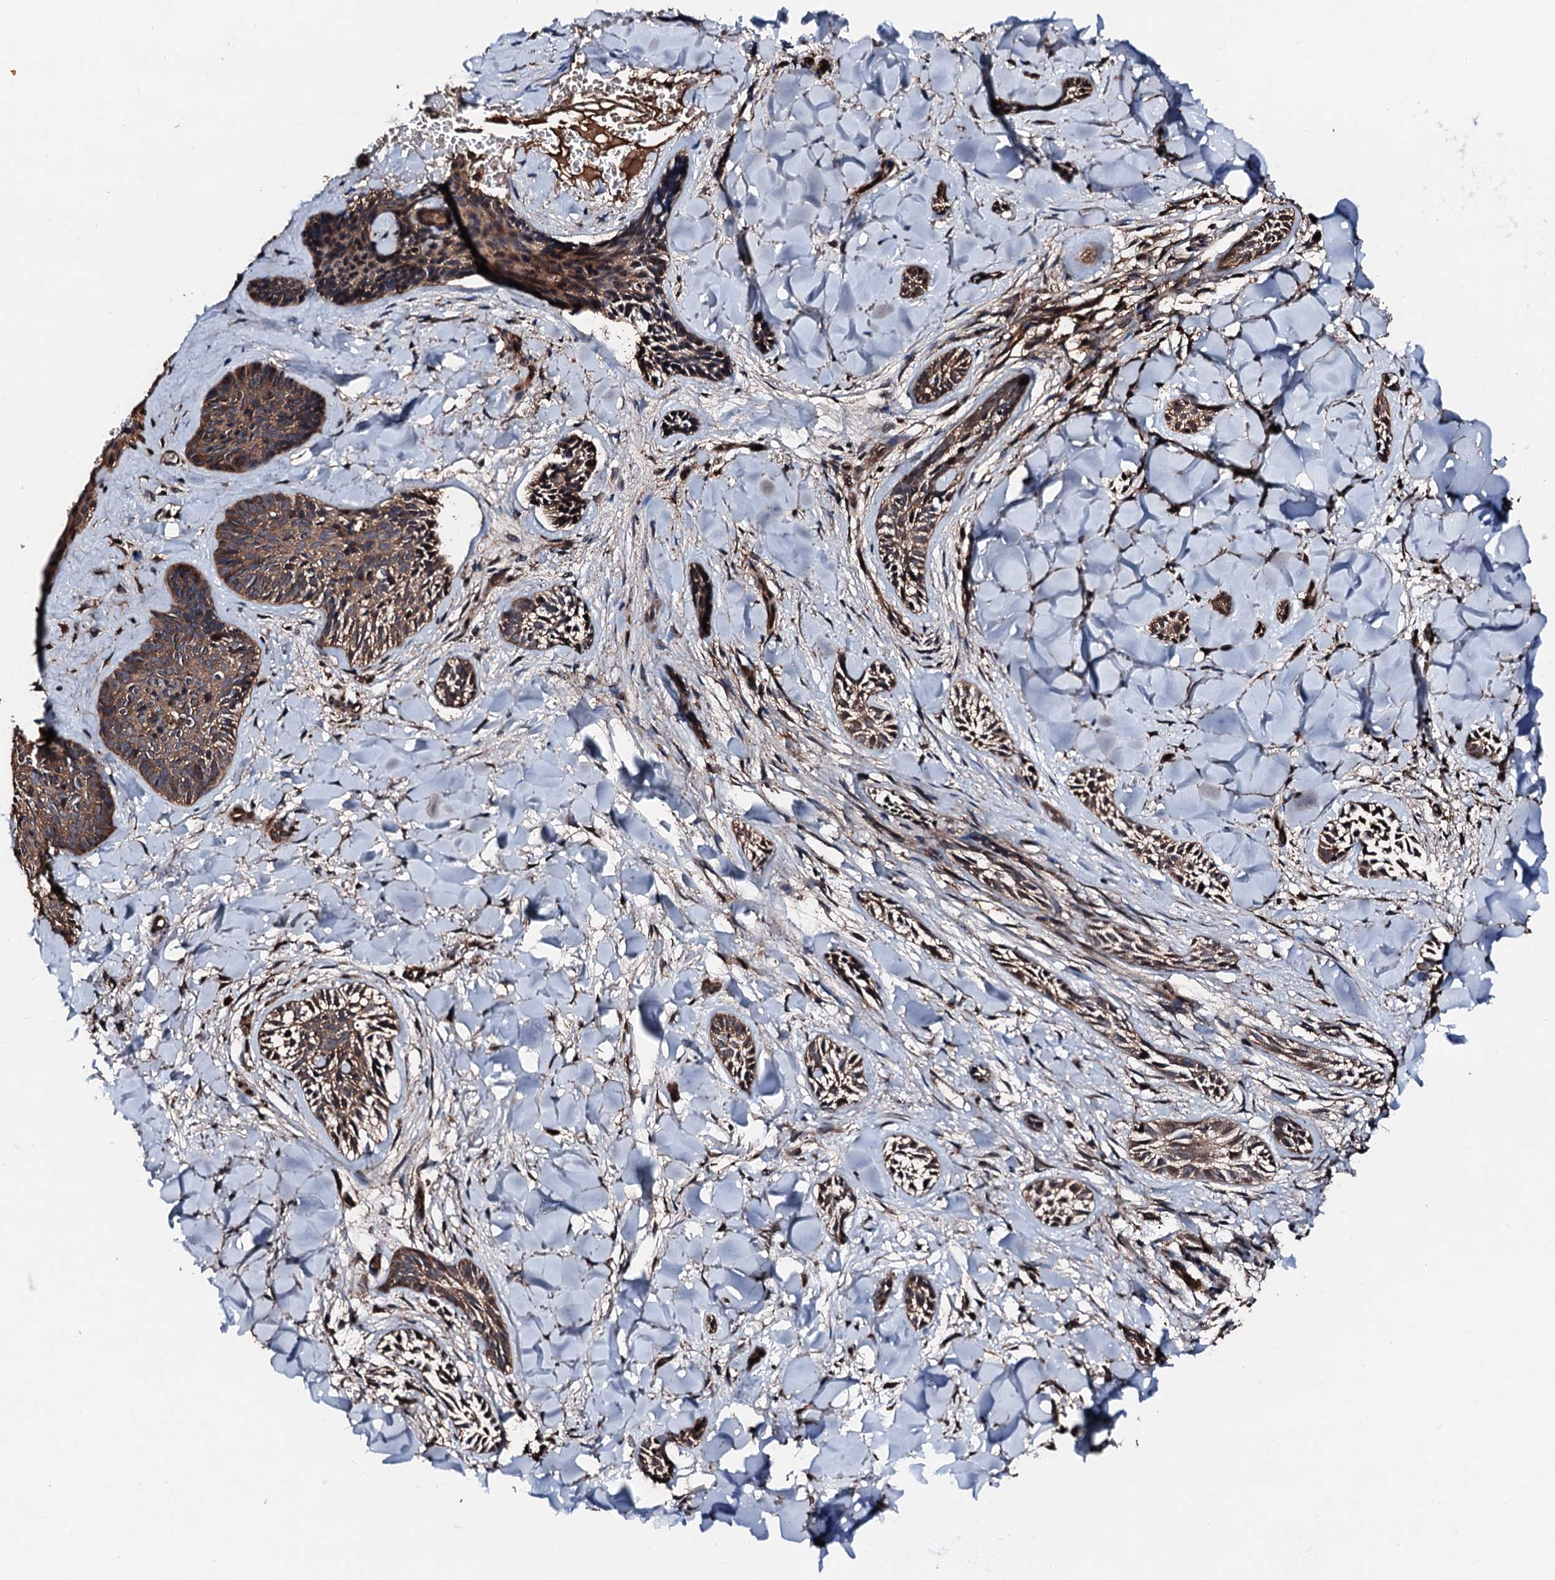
{"staining": {"intensity": "moderate", "quantity": ">75%", "location": "cytoplasmic/membranous"}, "tissue": "skin cancer", "cell_type": "Tumor cells", "image_type": "cancer", "snomed": [{"axis": "morphology", "description": "Basal cell carcinoma"}, {"axis": "topography", "description": "Skin"}], "caption": "Skin basal cell carcinoma was stained to show a protein in brown. There is medium levels of moderate cytoplasmic/membranous staining in about >75% of tumor cells.", "gene": "KIF18A", "patient": {"sex": "female", "age": 59}}